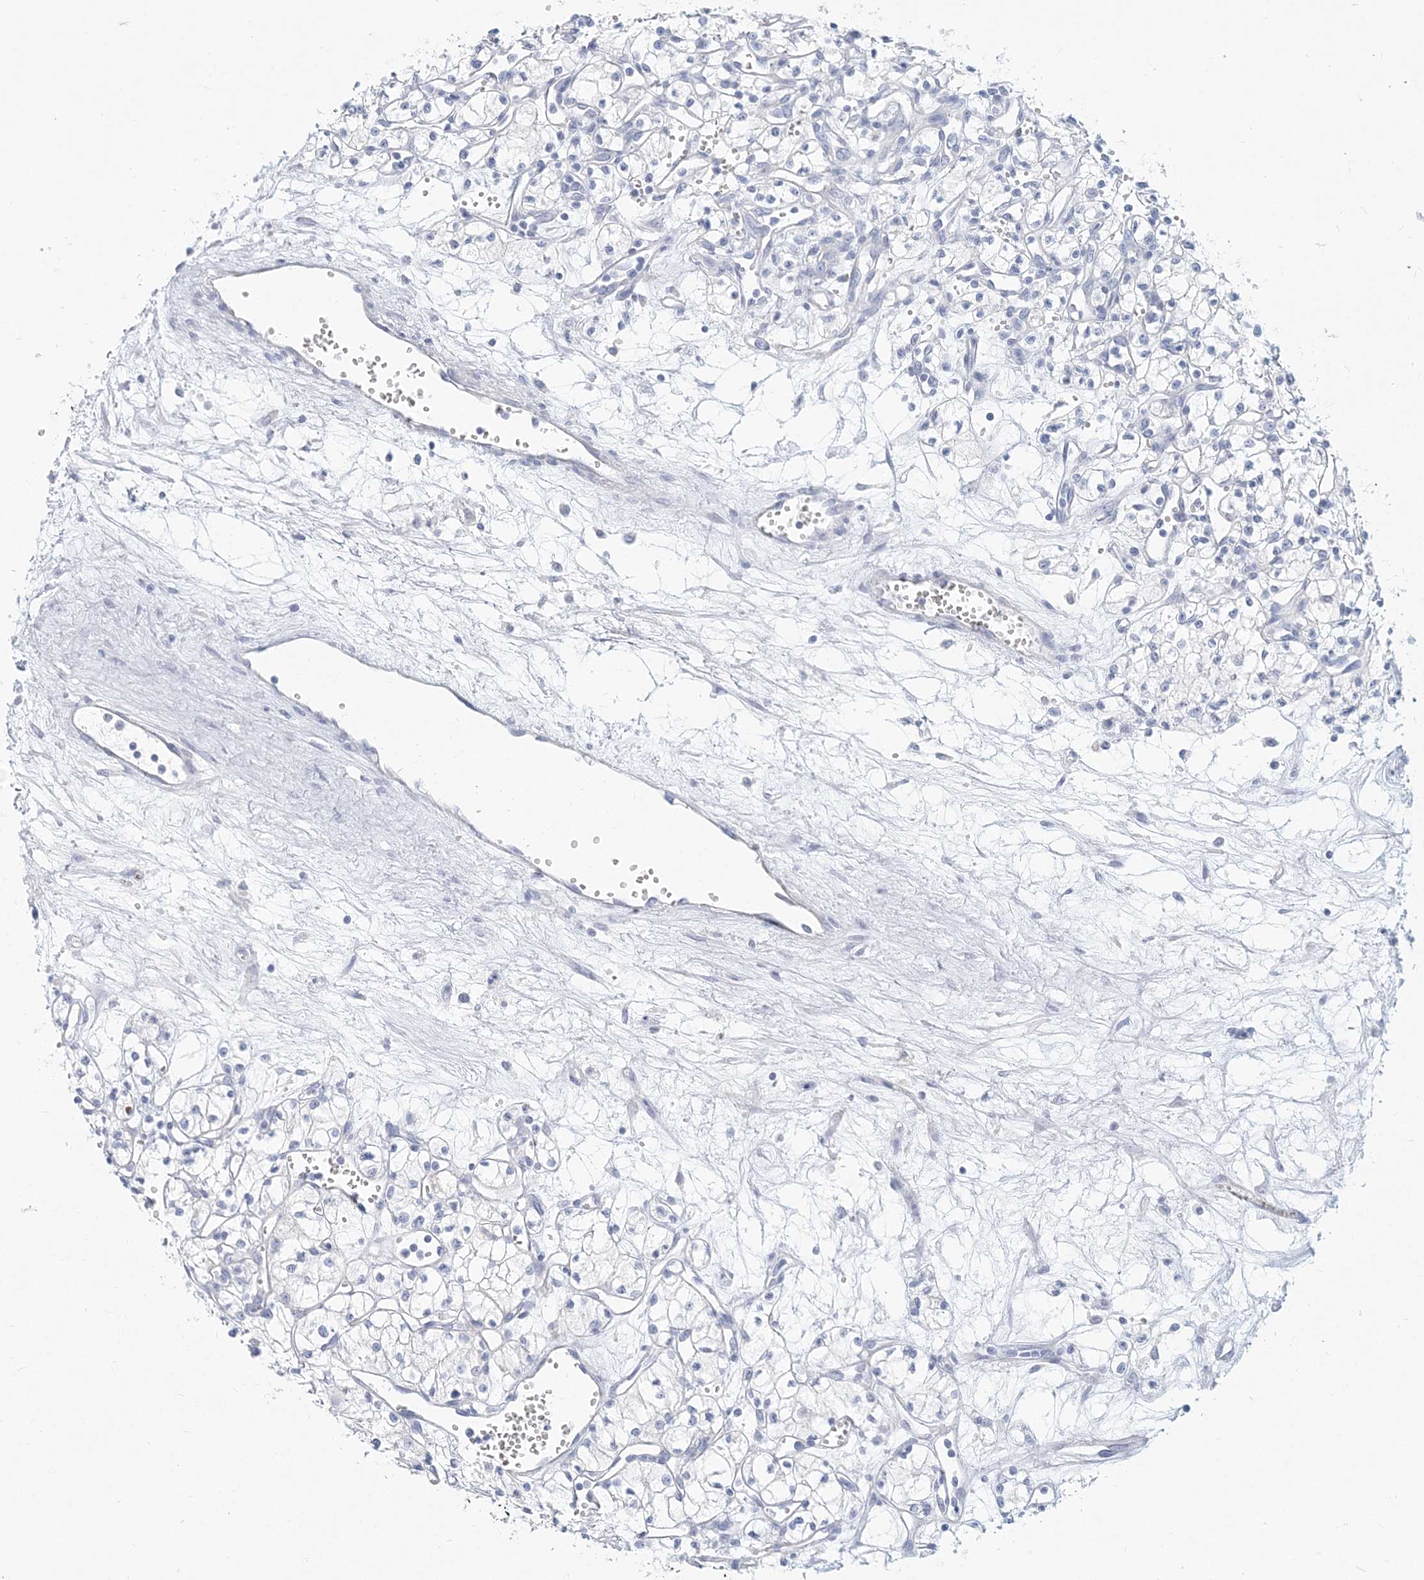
{"staining": {"intensity": "negative", "quantity": "none", "location": "none"}, "tissue": "renal cancer", "cell_type": "Tumor cells", "image_type": "cancer", "snomed": [{"axis": "morphology", "description": "Adenocarcinoma, NOS"}, {"axis": "topography", "description": "Kidney"}], "caption": "DAB (3,3'-diaminobenzidine) immunohistochemical staining of renal cancer displays no significant expression in tumor cells.", "gene": "CSN1S1", "patient": {"sex": "male", "age": 59}}